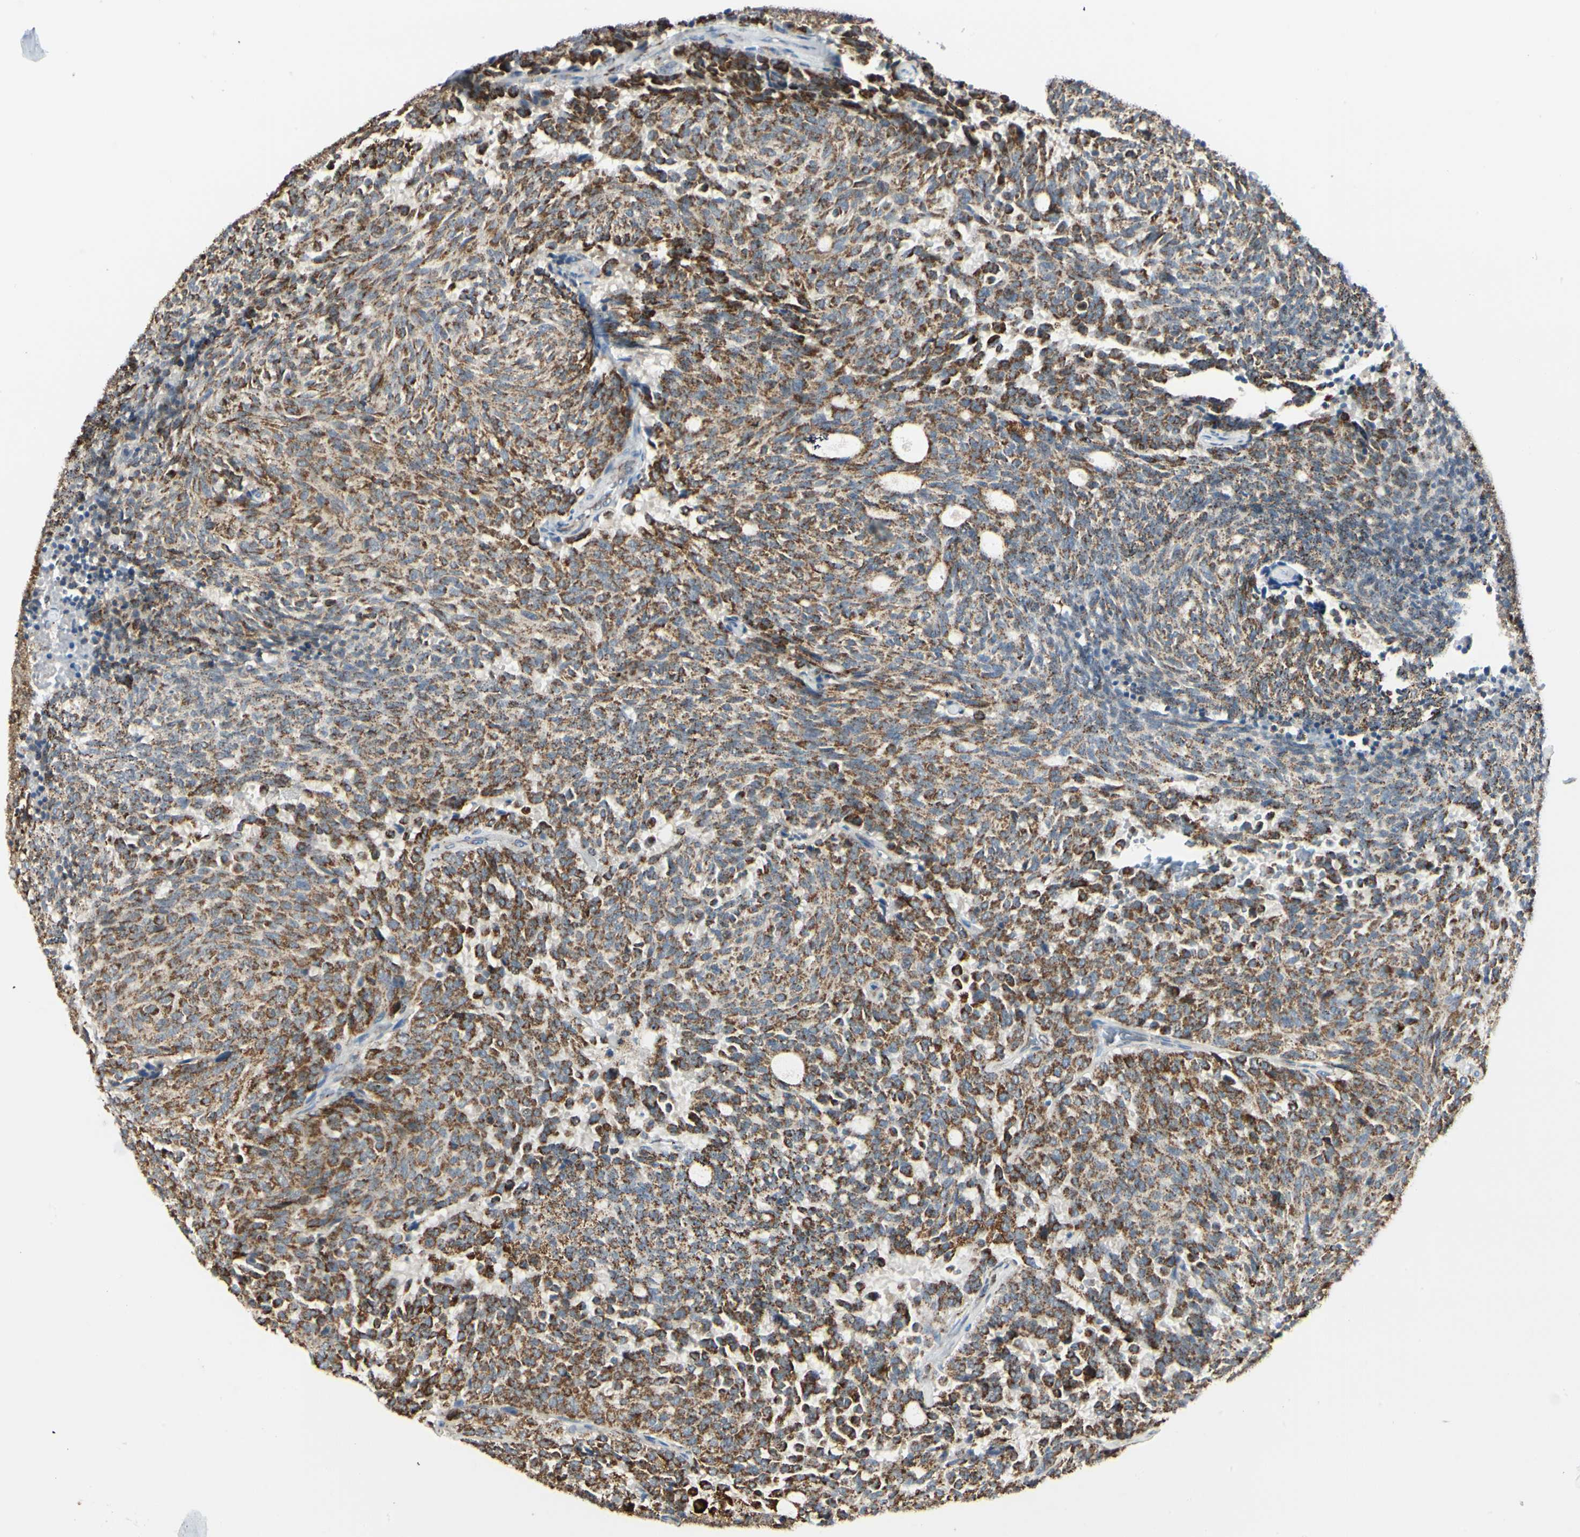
{"staining": {"intensity": "strong", "quantity": ">75%", "location": "cytoplasmic/membranous"}, "tissue": "carcinoid", "cell_type": "Tumor cells", "image_type": "cancer", "snomed": [{"axis": "morphology", "description": "Carcinoid, malignant, NOS"}, {"axis": "topography", "description": "Pancreas"}], "caption": "This is a photomicrograph of immunohistochemistry staining of malignant carcinoid, which shows strong positivity in the cytoplasmic/membranous of tumor cells.", "gene": "ANKS6", "patient": {"sex": "female", "age": 54}}